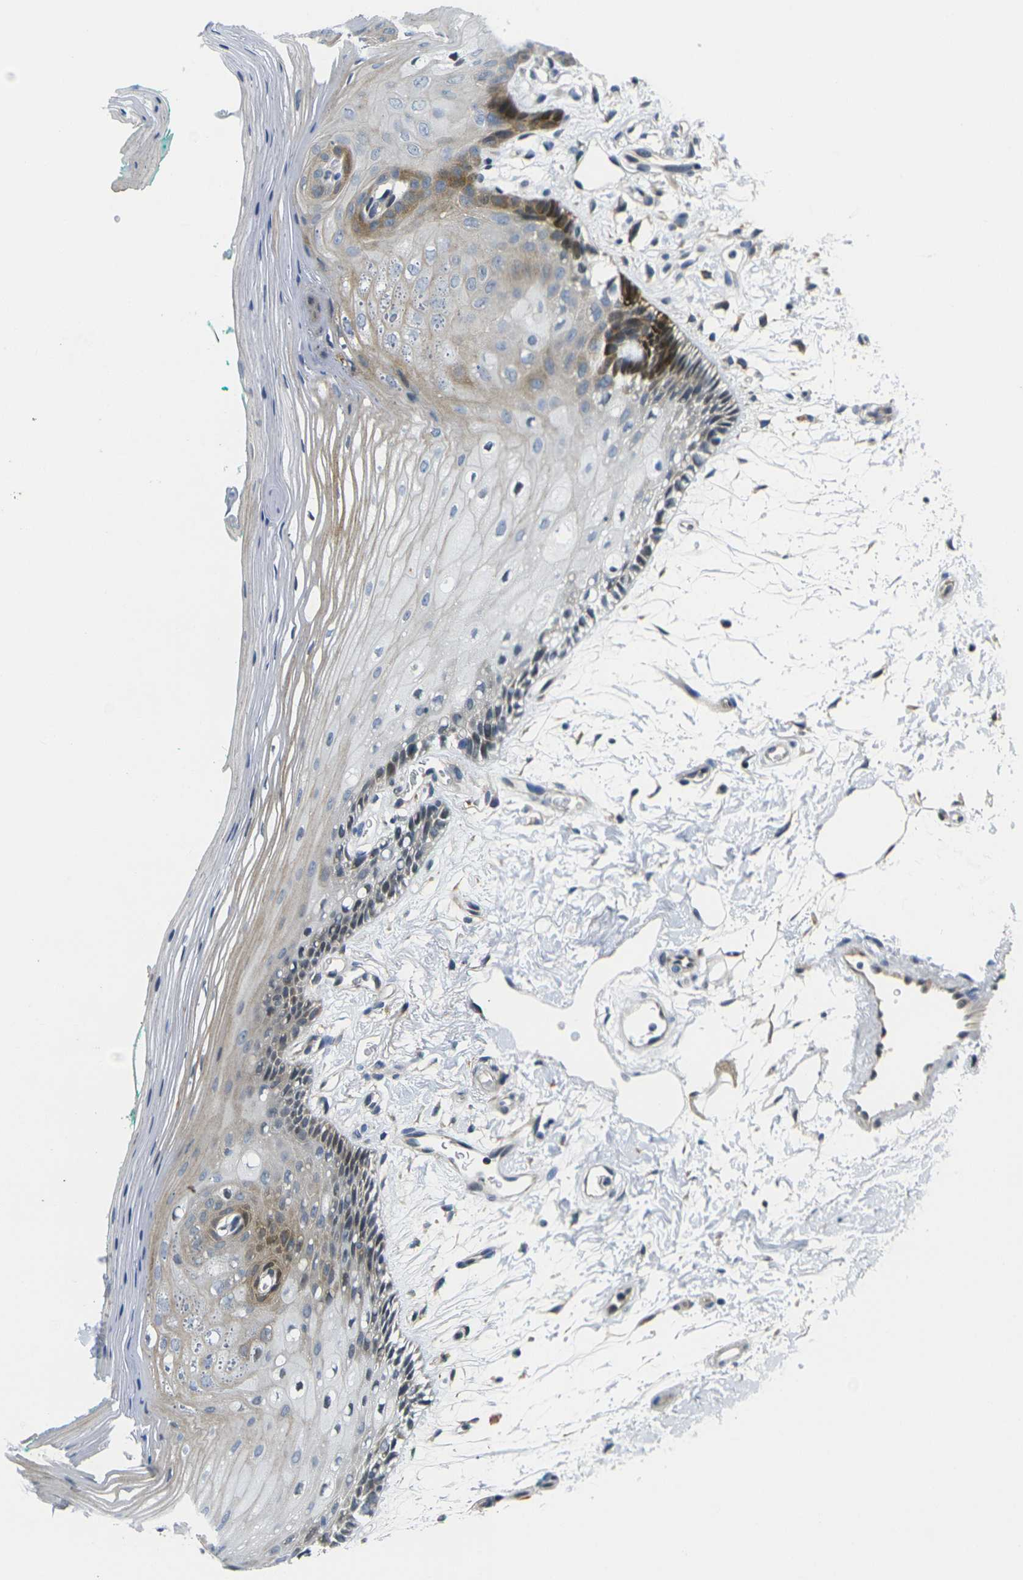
{"staining": {"intensity": "moderate", "quantity": "25%-75%", "location": "cytoplasmic/membranous"}, "tissue": "oral mucosa", "cell_type": "Squamous epithelial cells", "image_type": "normal", "snomed": [{"axis": "morphology", "description": "Normal tissue, NOS"}, {"axis": "topography", "description": "Skeletal muscle"}, {"axis": "topography", "description": "Oral tissue"}, {"axis": "topography", "description": "Peripheral nerve tissue"}], "caption": "High-magnification brightfield microscopy of benign oral mucosa stained with DAB (brown) and counterstained with hematoxylin (blue). squamous epithelial cells exhibit moderate cytoplasmic/membranous staining is present in approximately25%-75% of cells.", "gene": "ROBO2", "patient": {"sex": "female", "age": 84}}